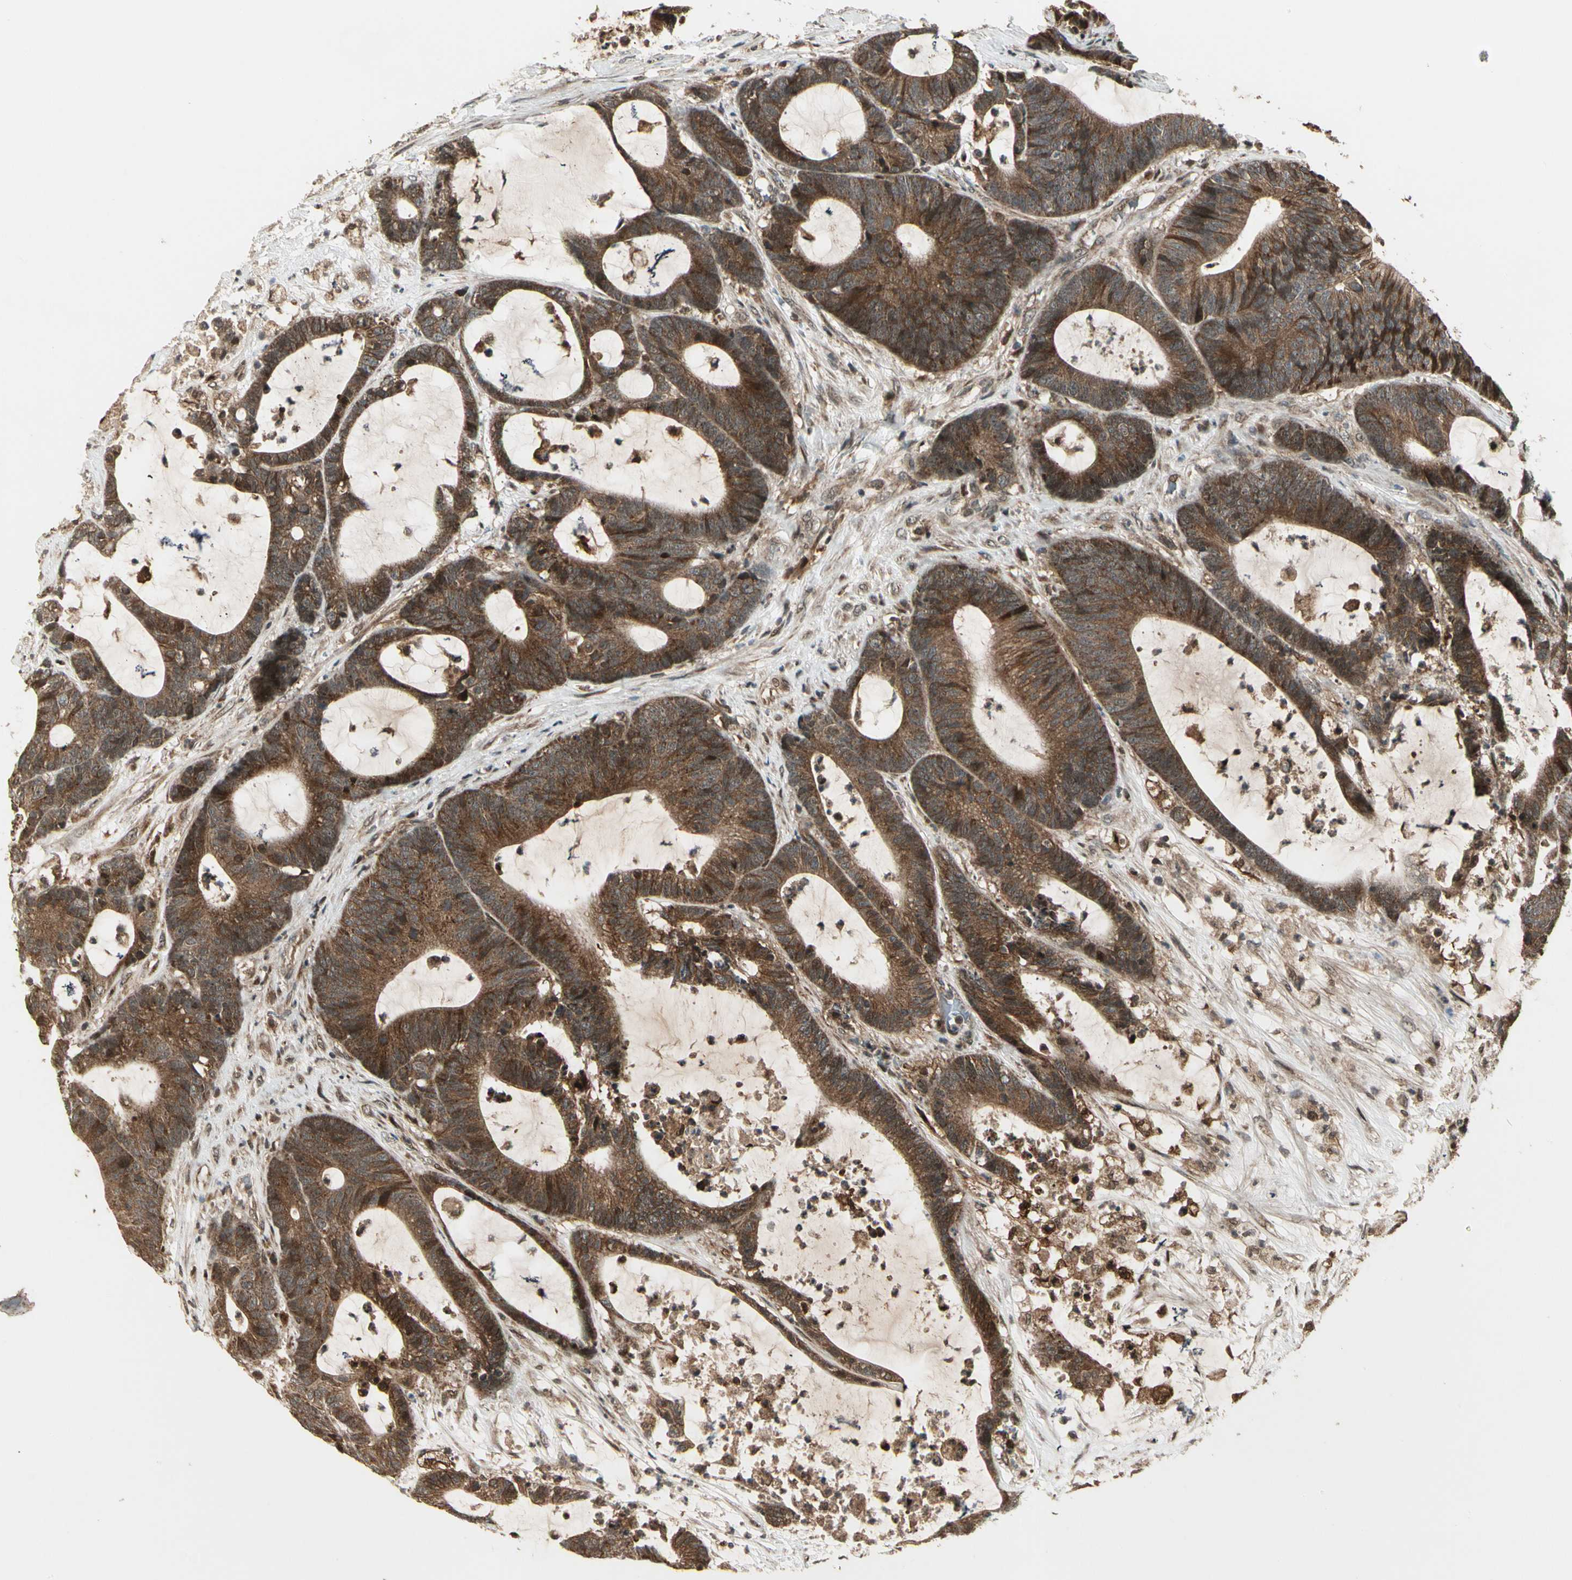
{"staining": {"intensity": "moderate", "quantity": ">75%", "location": "cytoplasmic/membranous"}, "tissue": "colorectal cancer", "cell_type": "Tumor cells", "image_type": "cancer", "snomed": [{"axis": "morphology", "description": "Adenocarcinoma, NOS"}, {"axis": "topography", "description": "Colon"}], "caption": "Brown immunohistochemical staining in human colorectal adenocarcinoma displays moderate cytoplasmic/membranous staining in about >75% of tumor cells. Nuclei are stained in blue.", "gene": "GLUL", "patient": {"sex": "female", "age": 84}}